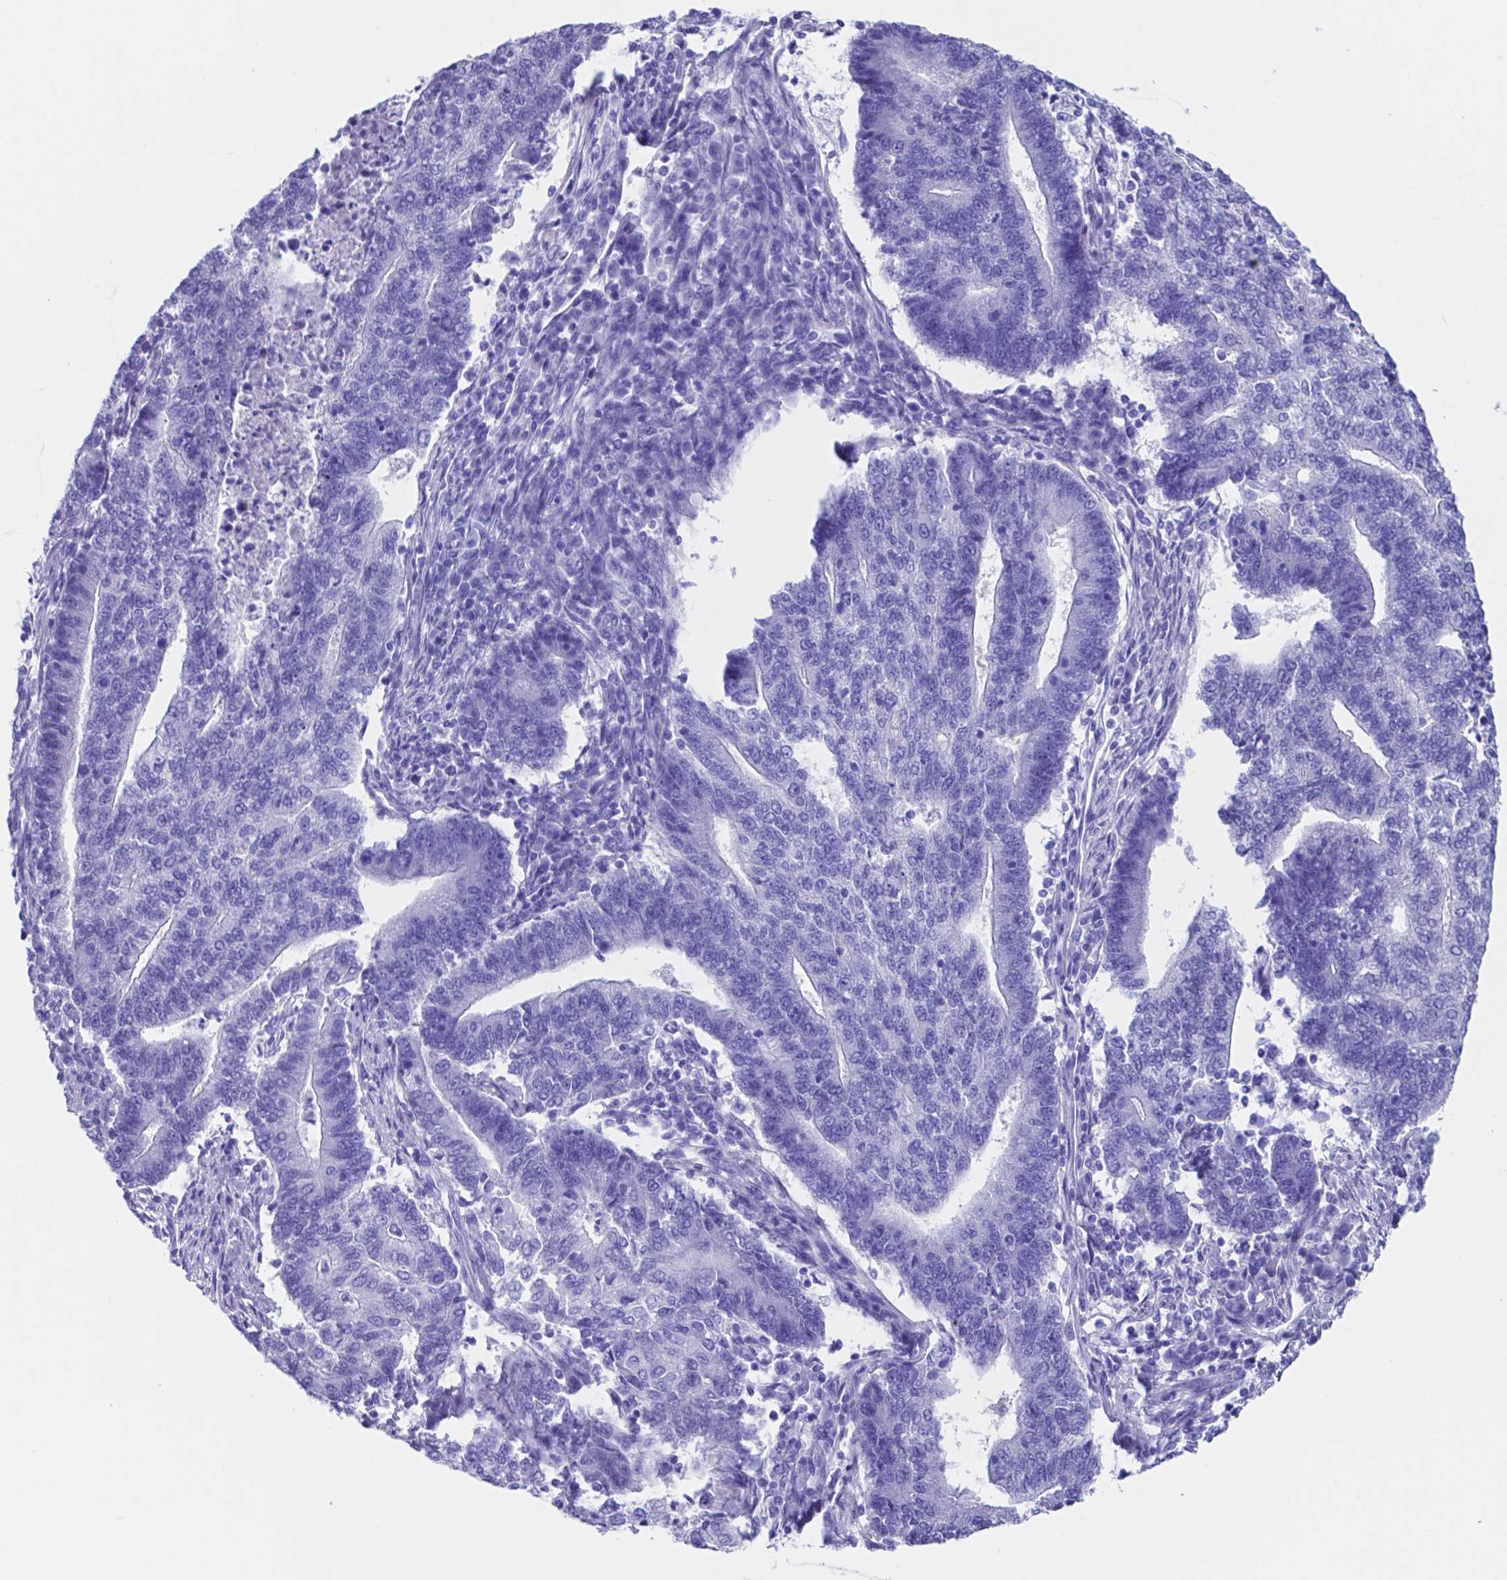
{"staining": {"intensity": "negative", "quantity": "none", "location": "none"}, "tissue": "endometrial cancer", "cell_type": "Tumor cells", "image_type": "cancer", "snomed": [{"axis": "morphology", "description": "Adenocarcinoma, NOS"}, {"axis": "topography", "description": "Uterus"}, {"axis": "topography", "description": "Endometrium"}], "caption": "IHC histopathology image of neoplastic tissue: human endometrial cancer stained with DAB shows no significant protein expression in tumor cells. The staining is performed using DAB brown chromogen with nuclei counter-stained in using hematoxylin.", "gene": "DNAAF8", "patient": {"sex": "female", "age": 54}}